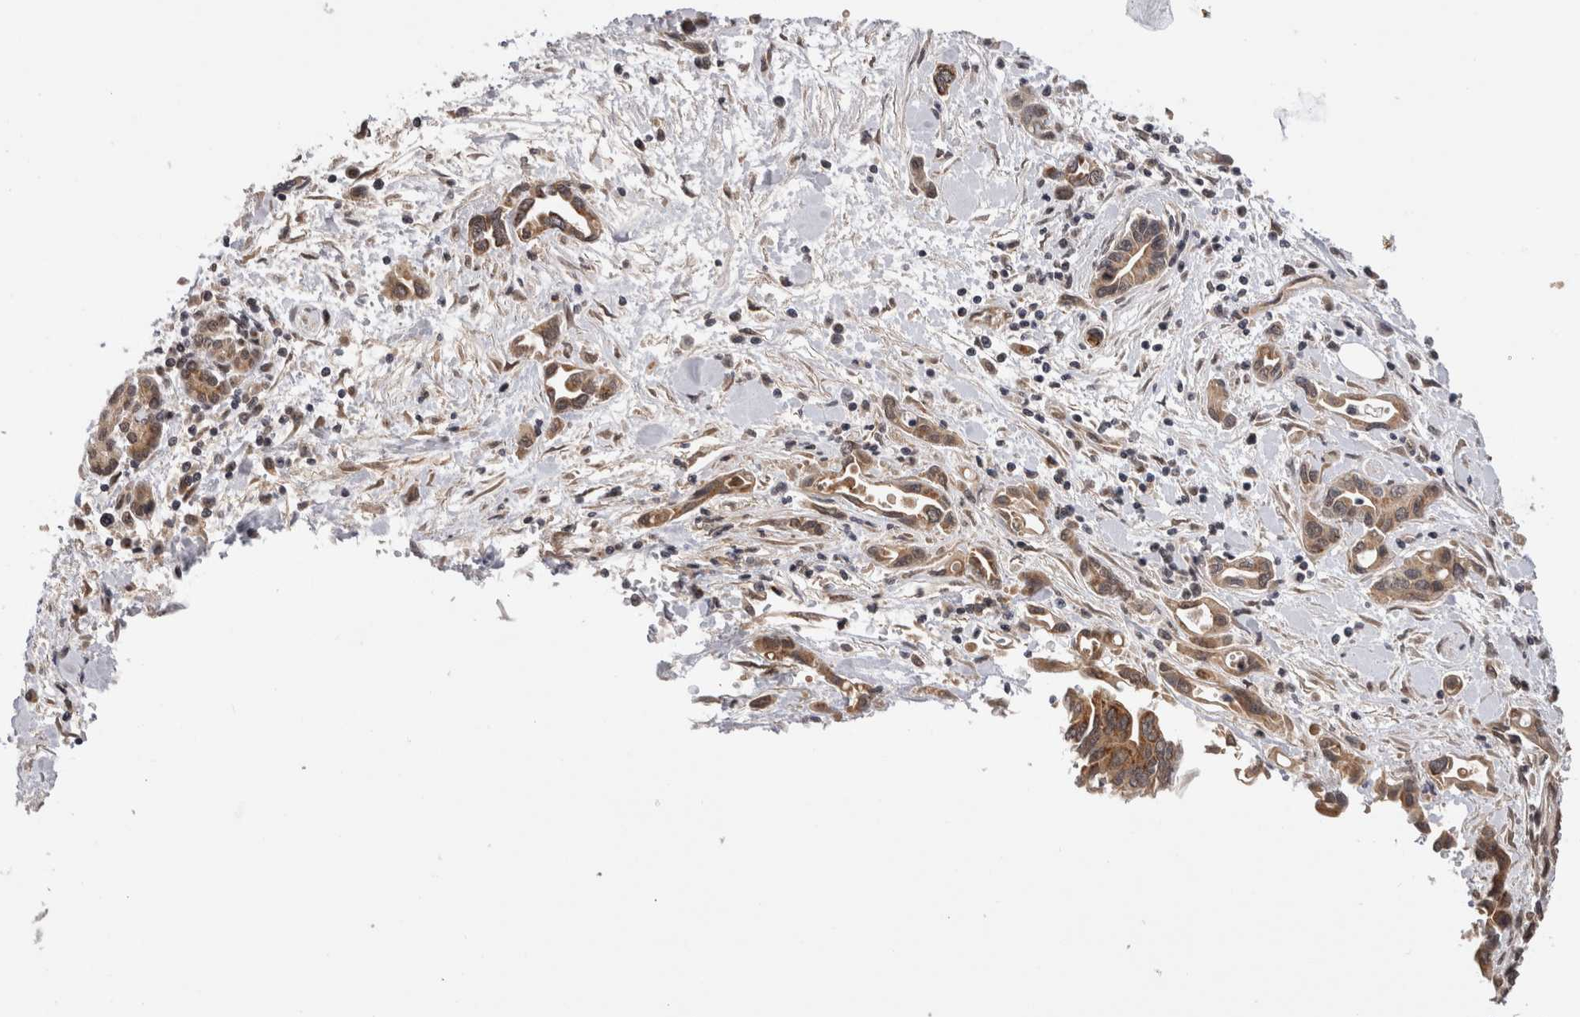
{"staining": {"intensity": "moderate", "quantity": ">75%", "location": "cytoplasmic/membranous"}, "tissue": "pancreatic cancer", "cell_type": "Tumor cells", "image_type": "cancer", "snomed": [{"axis": "morphology", "description": "Adenocarcinoma, NOS"}, {"axis": "topography", "description": "Pancreas"}], "caption": "Pancreatic adenocarcinoma was stained to show a protein in brown. There is medium levels of moderate cytoplasmic/membranous positivity in about >75% of tumor cells. (brown staining indicates protein expression, while blue staining denotes nuclei).", "gene": "TMEM65", "patient": {"sex": "female", "age": 57}}